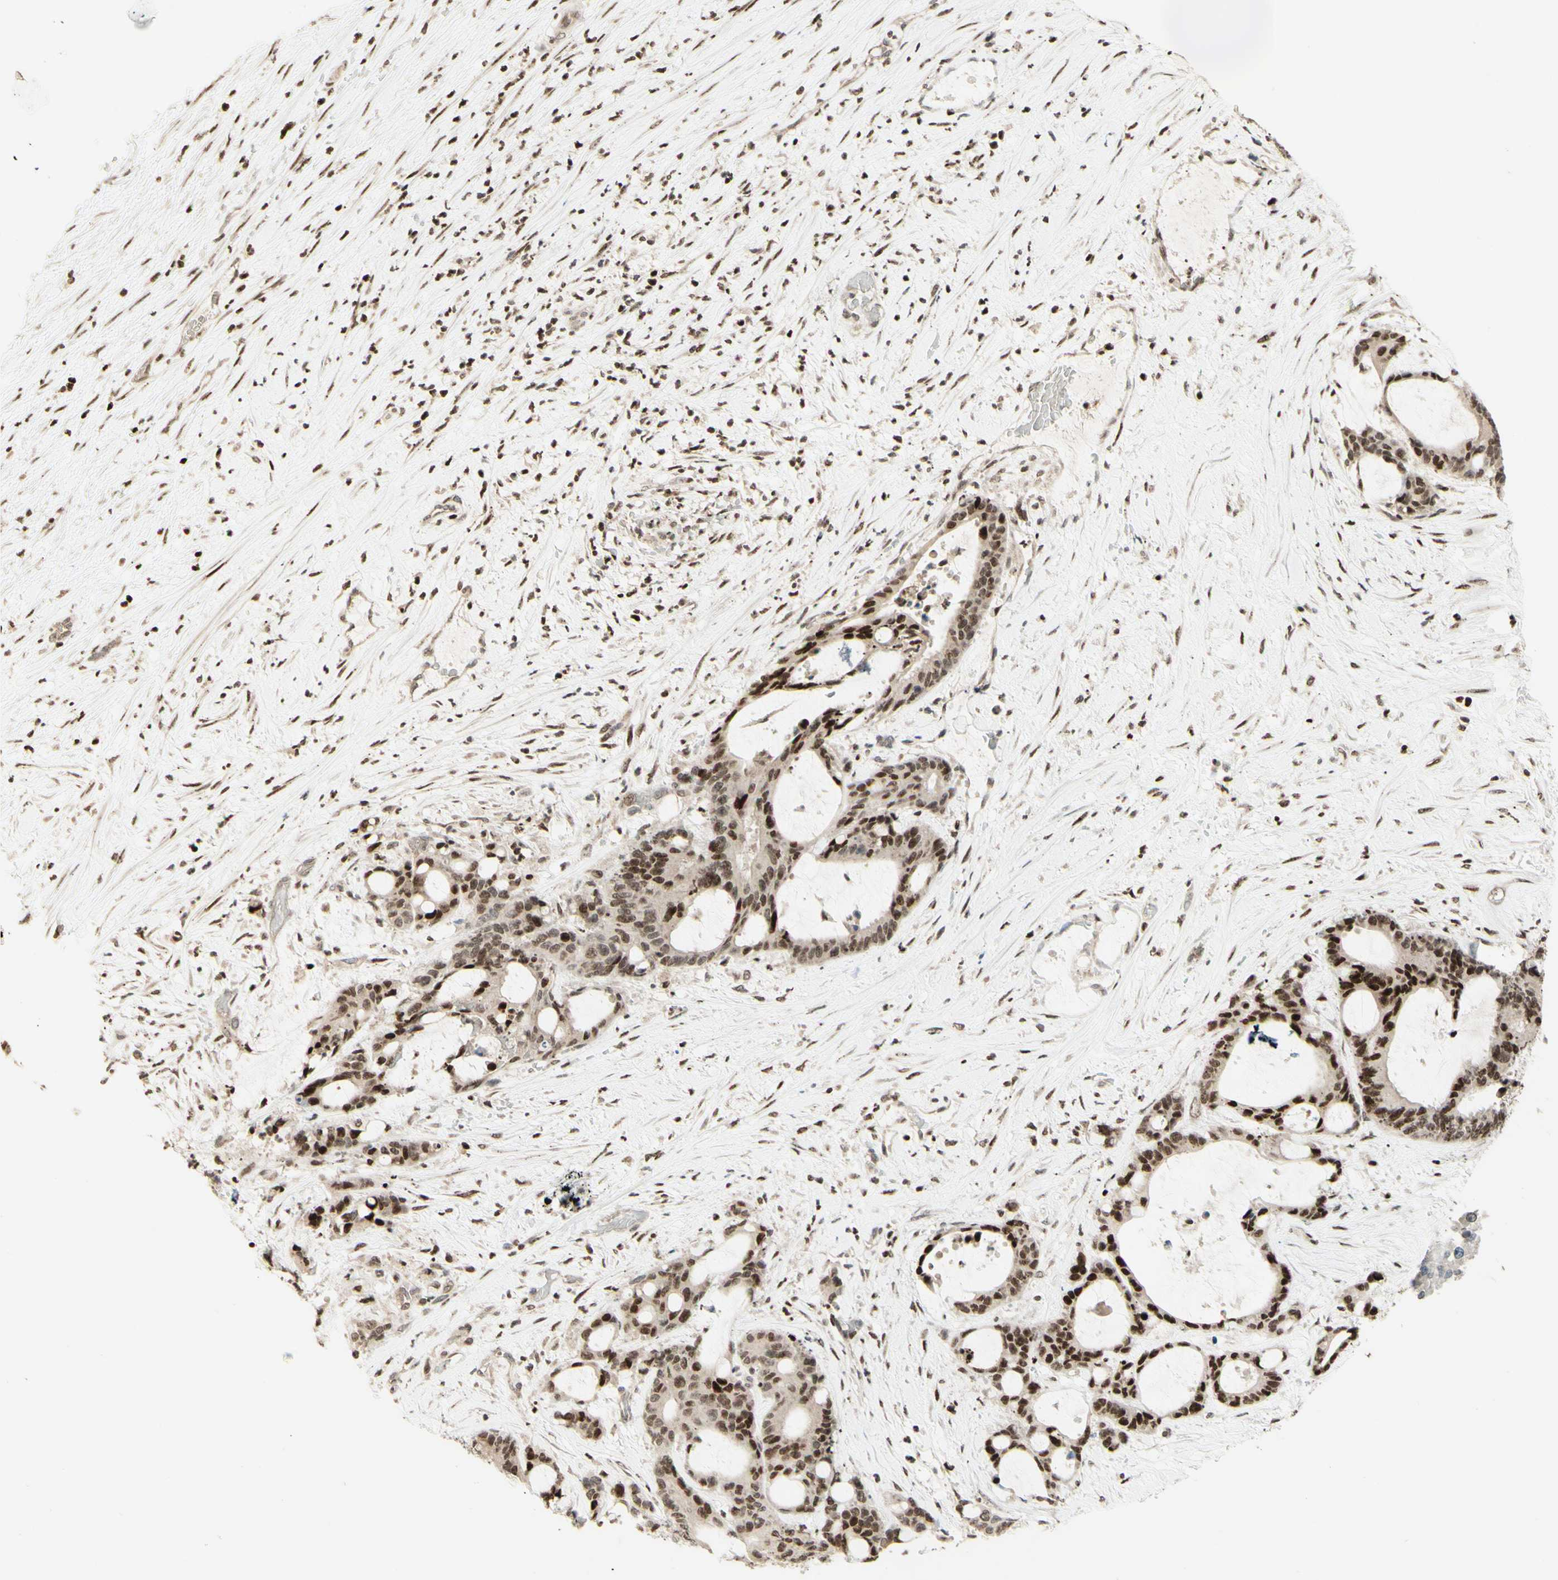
{"staining": {"intensity": "strong", "quantity": "25%-75%", "location": "cytoplasmic/membranous,nuclear"}, "tissue": "liver cancer", "cell_type": "Tumor cells", "image_type": "cancer", "snomed": [{"axis": "morphology", "description": "Cholangiocarcinoma"}, {"axis": "topography", "description": "Liver"}], "caption": "Liver cancer (cholangiocarcinoma) was stained to show a protein in brown. There is high levels of strong cytoplasmic/membranous and nuclear staining in approximately 25%-75% of tumor cells.", "gene": "CDKL5", "patient": {"sex": "female", "age": 73}}